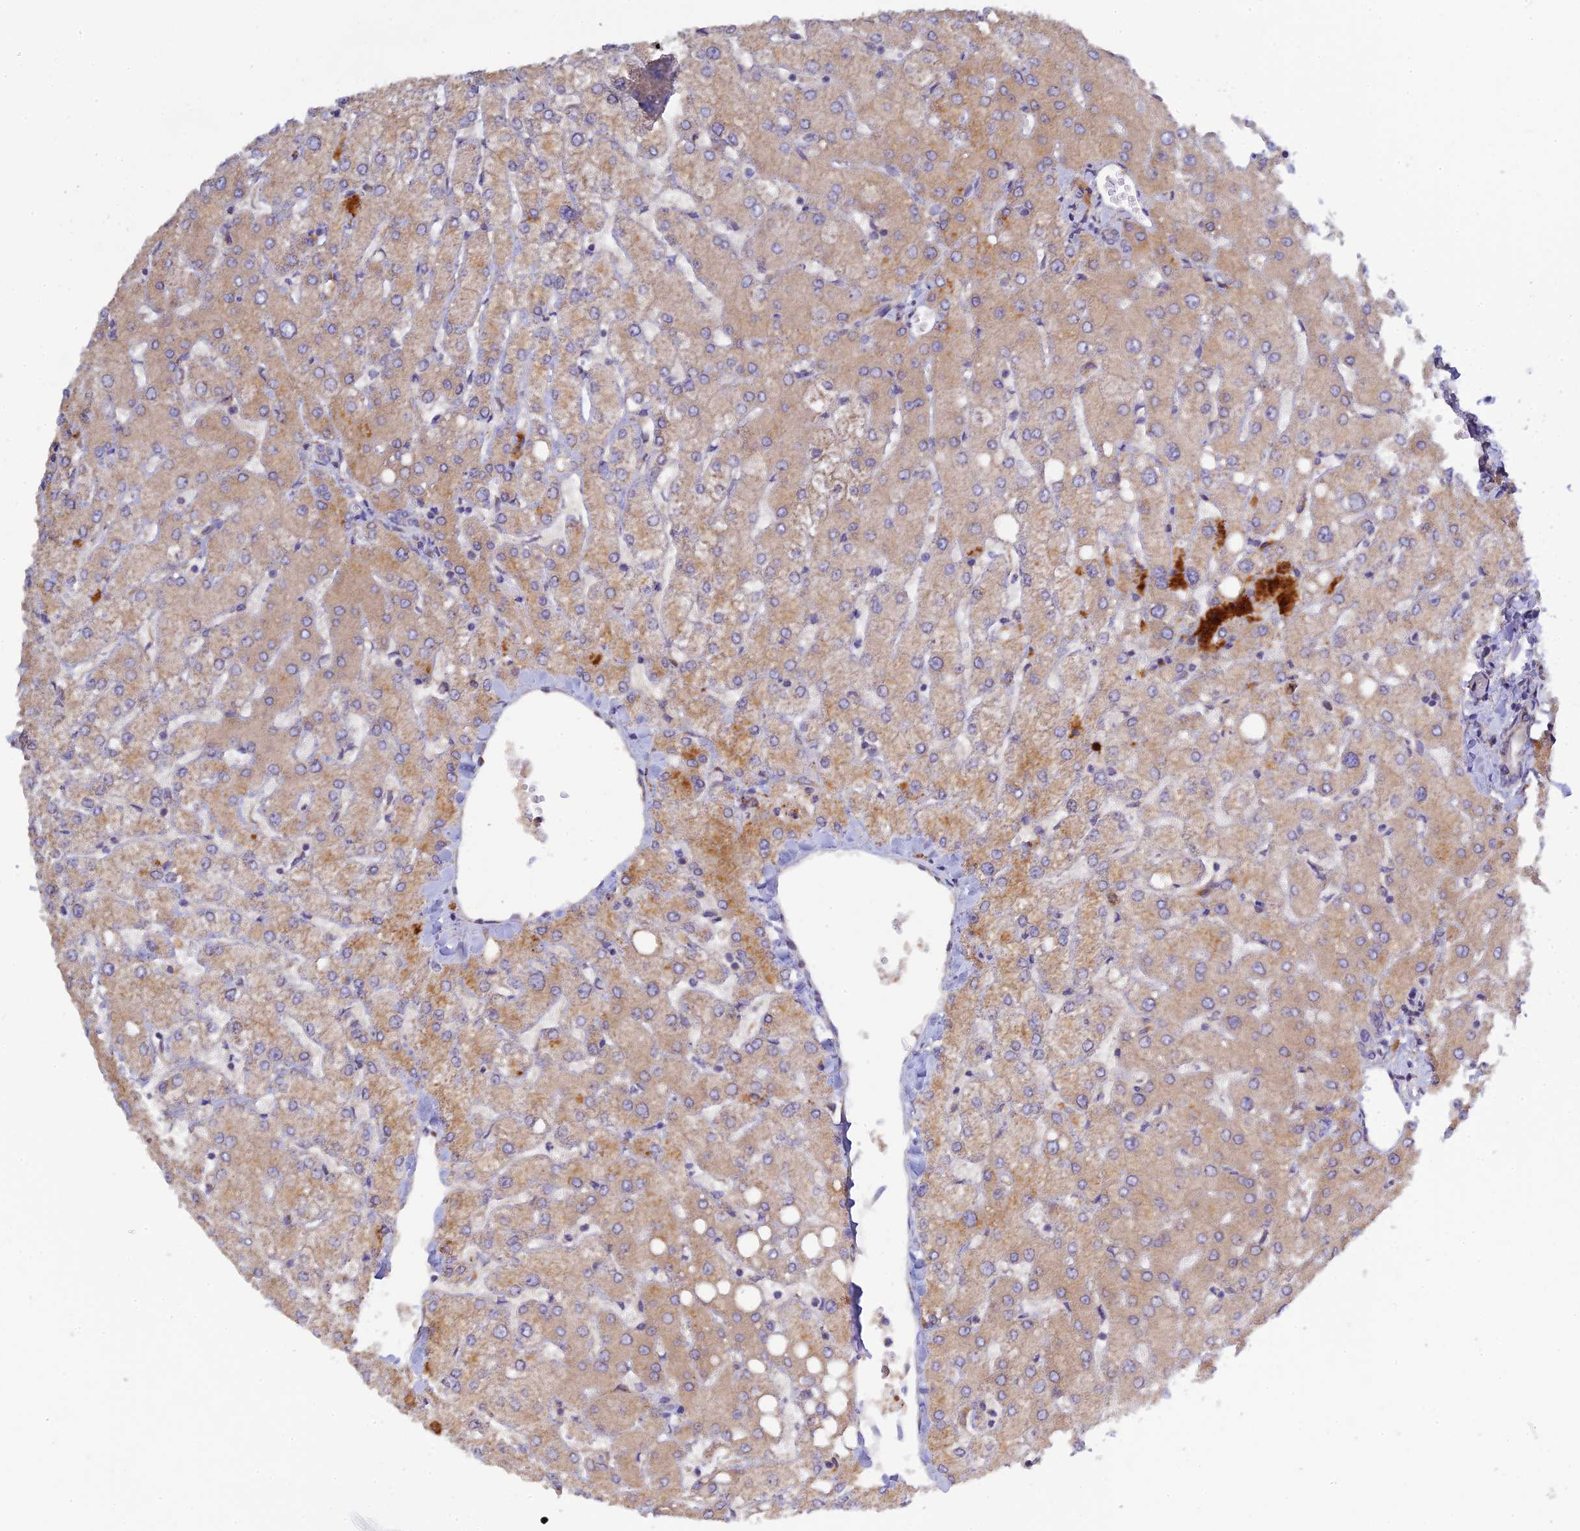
{"staining": {"intensity": "negative", "quantity": "none", "location": "none"}, "tissue": "liver", "cell_type": "Cholangiocytes", "image_type": "normal", "snomed": [{"axis": "morphology", "description": "Normal tissue, NOS"}, {"axis": "topography", "description": "Liver"}], "caption": "A high-resolution histopathology image shows immunohistochemistry (IHC) staining of unremarkable liver, which demonstrates no significant expression in cholangiocytes.", "gene": "P3H3", "patient": {"sex": "female", "age": 54}}